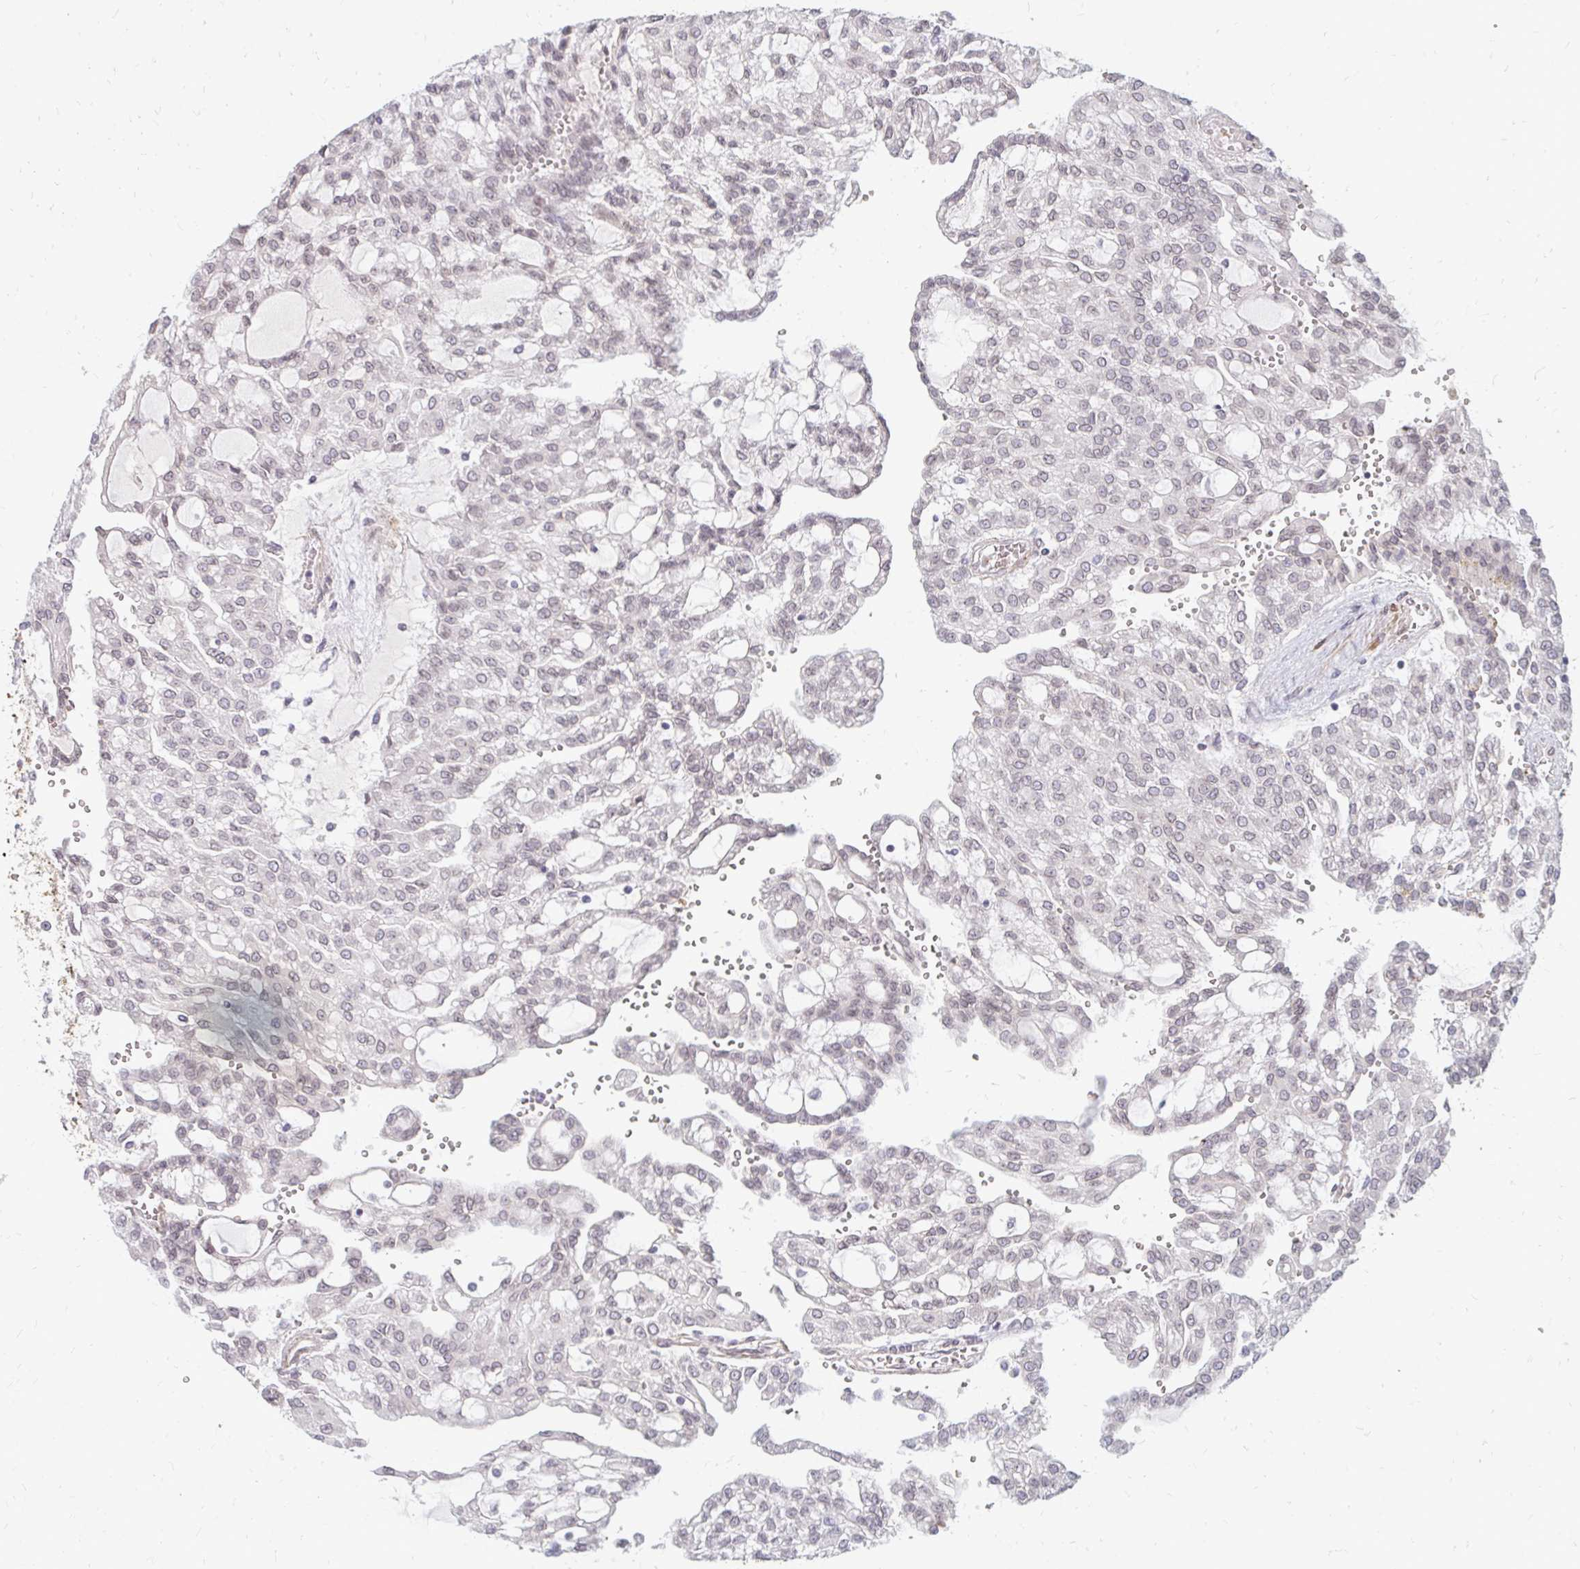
{"staining": {"intensity": "negative", "quantity": "none", "location": "none"}, "tissue": "renal cancer", "cell_type": "Tumor cells", "image_type": "cancer", "snomed": [{"axis": "morphology", "description": "Adenocarcinoma, NOS"}, {"axis": "topography", "description": "Kidney"}], "caption": "An image of renal adenocarcinoma stained for a protein exhibits no brown staining in tumor cells. Brightfield microscopy of immunohistochemistry stained with DAB (3,3'-diaminobenzidine) (brown) and hematoxylin (blue), captured at high magnification.", "gene": "GPC5", "patient": {"sex": "male", "age": 63}}